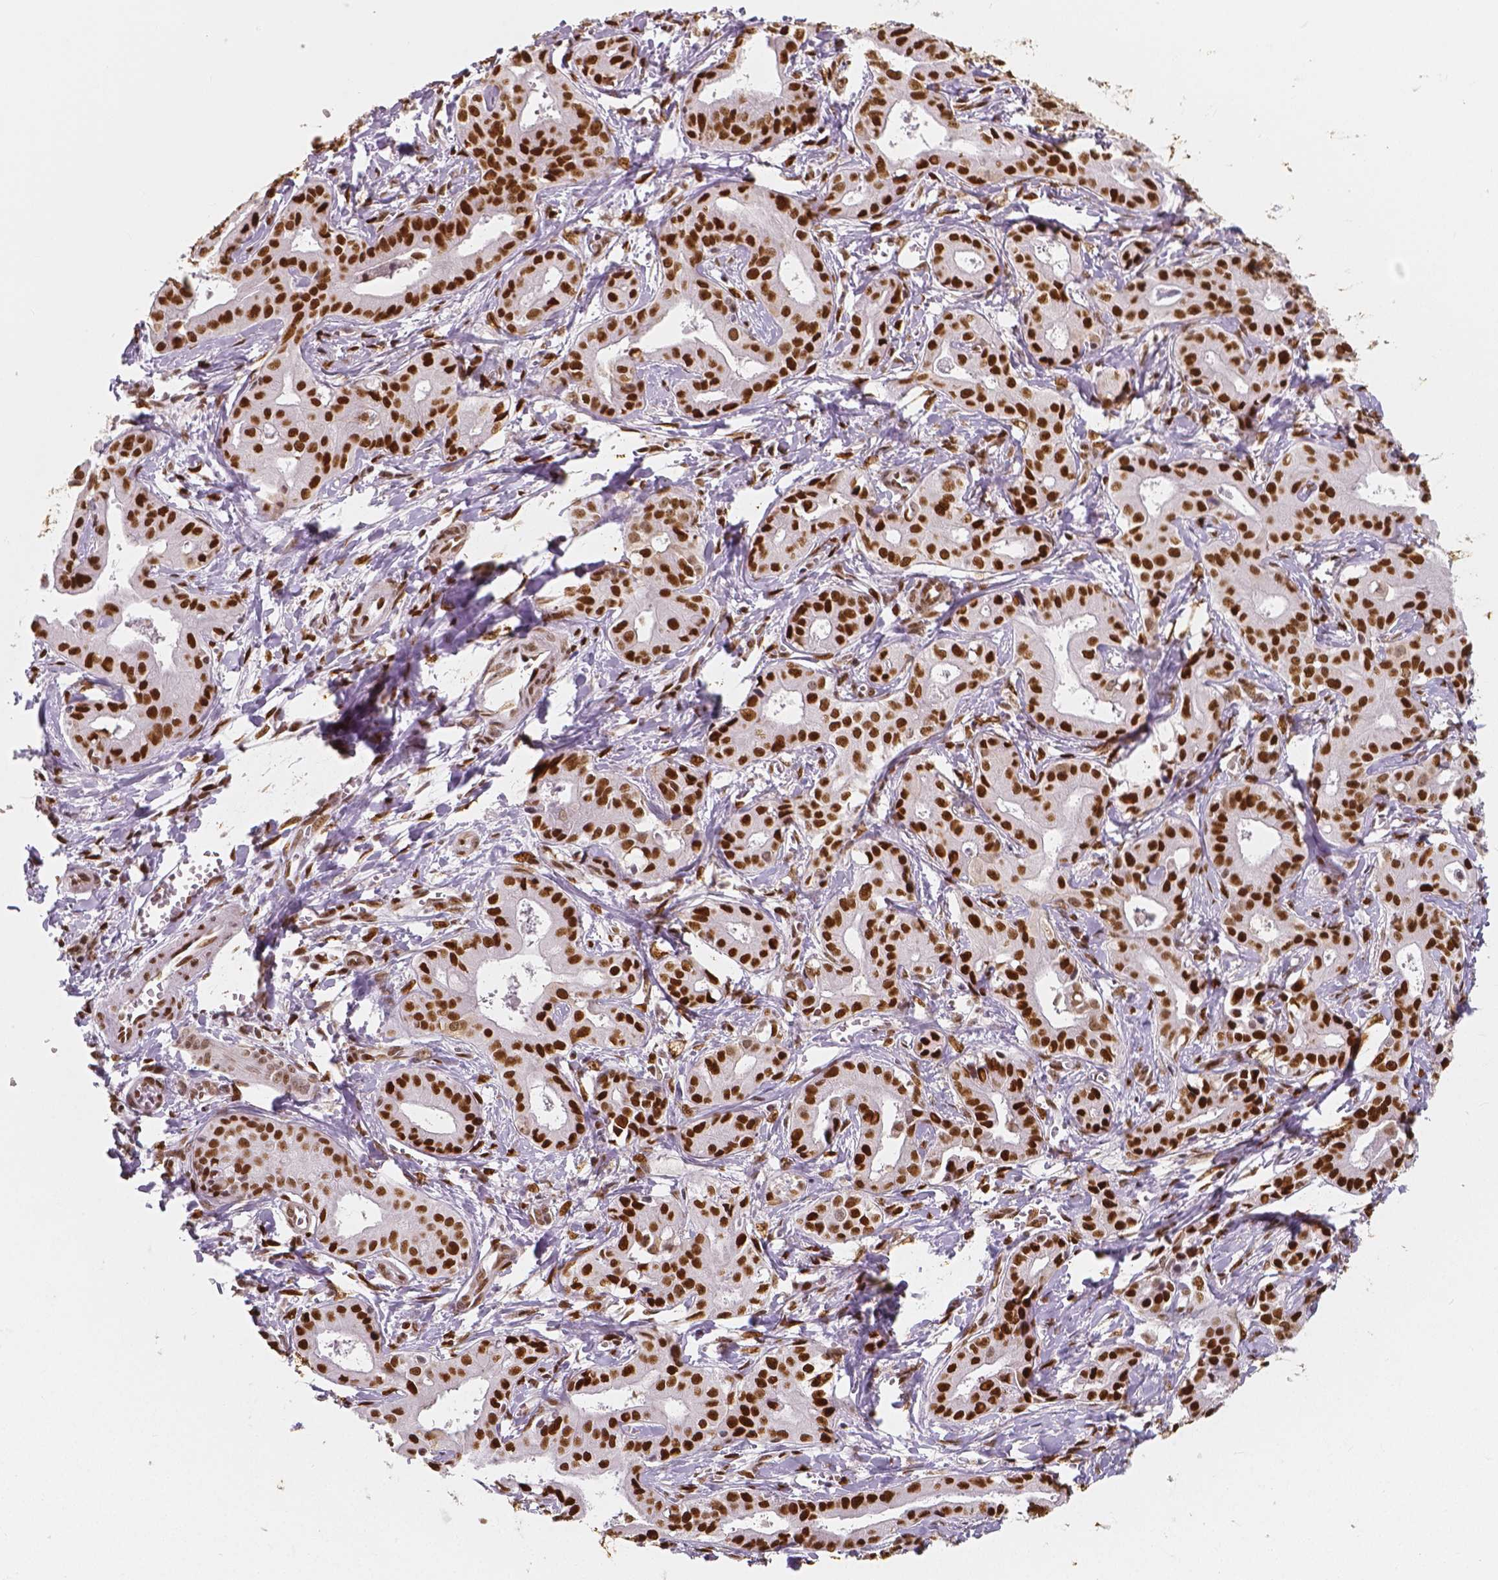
{"staining": {"intensity": "strong", "quantity": ">75%", "location": "nuclear"}, "tissue": "liver cancer", "cell_type": "Tumor cells", "image_type": "cancer", "snomed": [{"axis": "morphology", "description": "Cholangiocarcinoma"}, {"axis": "topography", "description": "Liver"}], "caption": "A brown stain labels strong nuclear staining of a protein in human liver cholangiocarcinoma tumor cells.", "gene": "NUCKS1", "patient": {"sex": "female", "age": 65}}